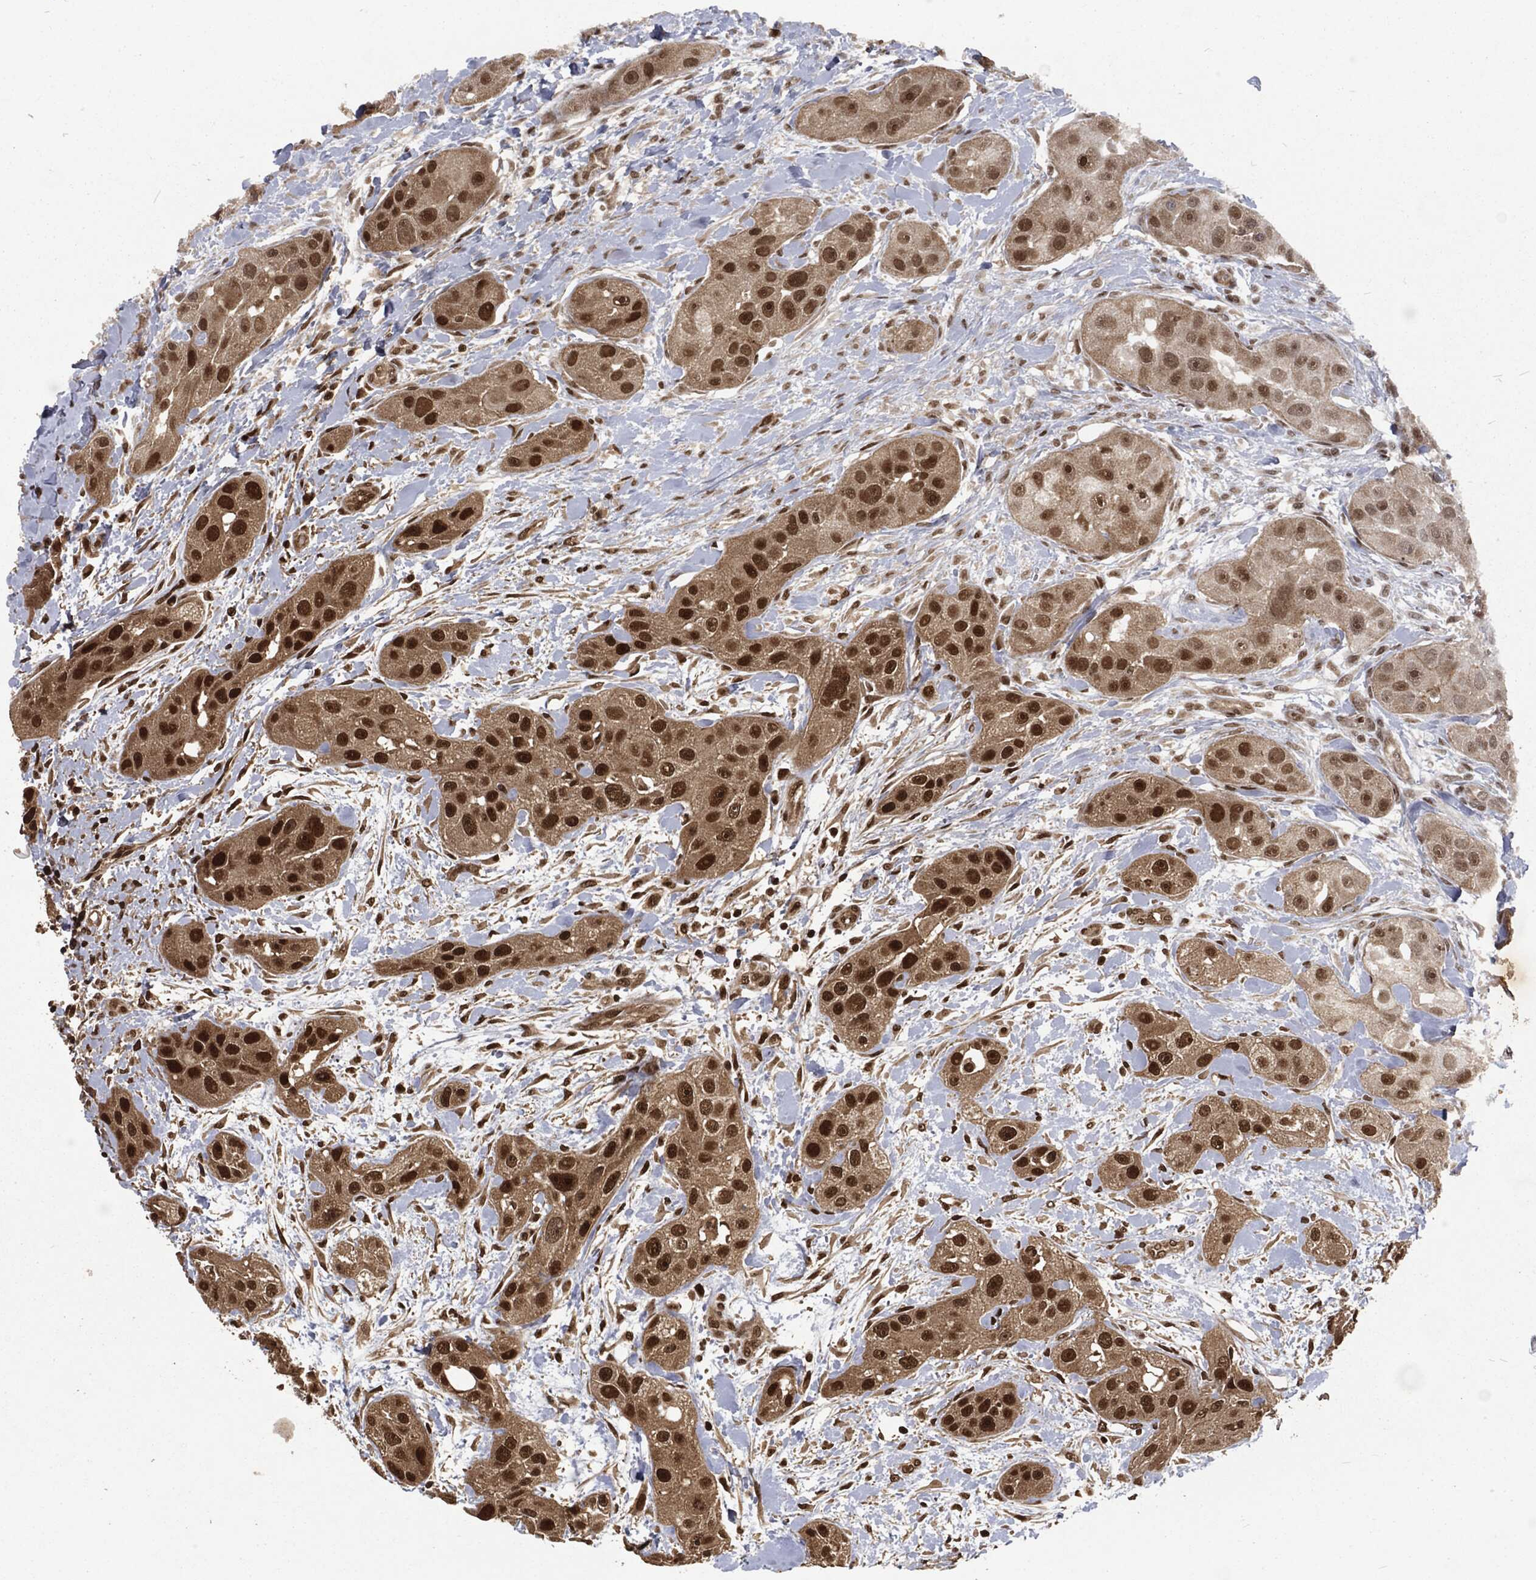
{"staining": {"intensity": "strong", "quantity": "25%-75%", "location": "nuclear"}, "tissue": "head and neck cancer", "cell_type": "Tumor cells", "image_type": "cancer", "snomed": [{"axis": "morphology", "description": "Normal tissue, NOS"}, {"axis": "morphology", "description": "Squamous cell carcinoma, NOS"}, {"axis": "topography", "description": "Skeletal muscle"}, {"axis": "topography", "description": "Head-Neck"}], "caption": "Squamous cell carcinoma (head and neck) stained with DAB (3,3'-diaminobenzidine) IHC shows high levels of strong nuclear positivity in about 25%-75% of tumor cells.", "gene": "NGRN", "patient": {"sex": "male", "age": 51}}